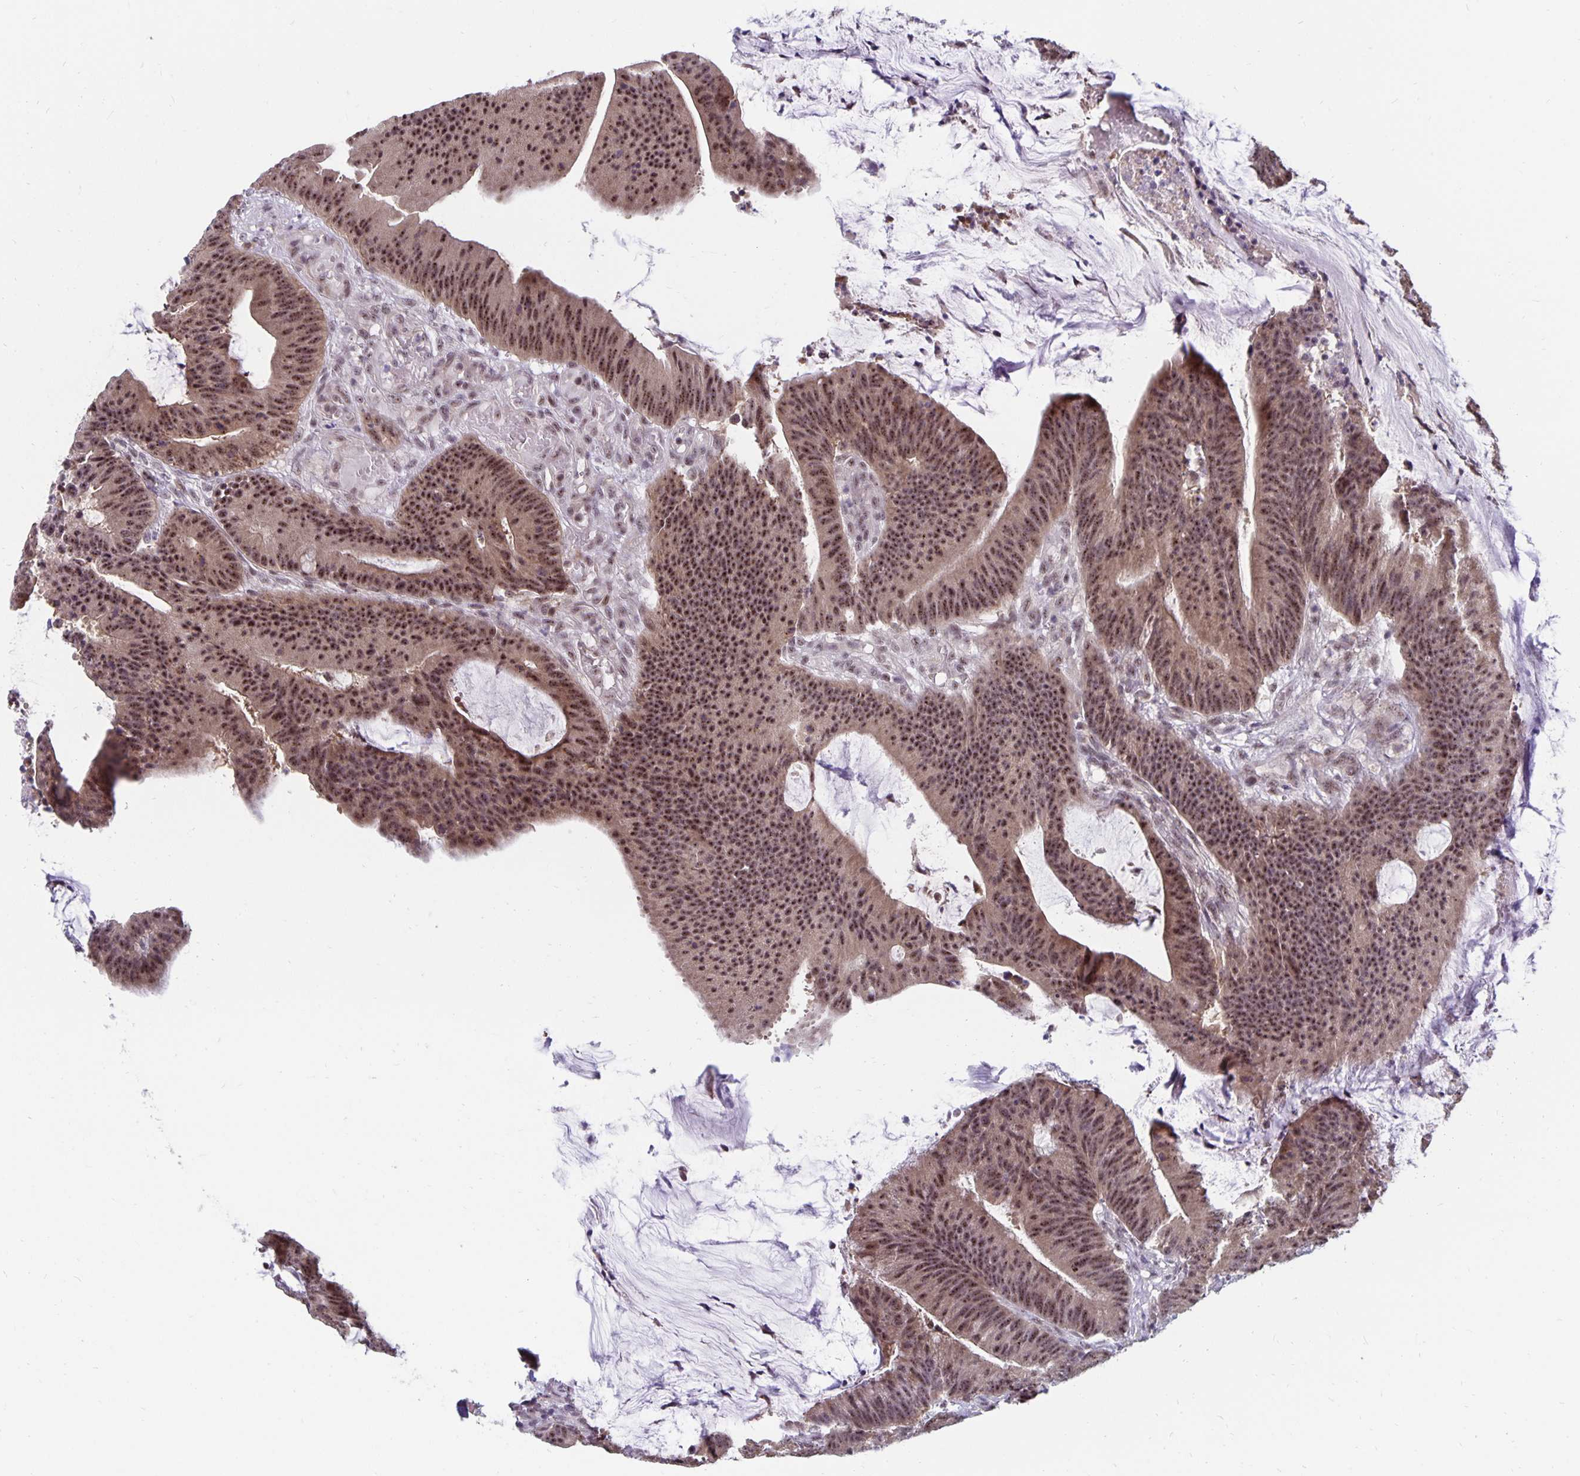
{"staining": {"intensity": "moderate", "quantity": ">75%", "location": "nuclear"}, "tissue": "colorectal cancer", "cell_type": "Tumor cells", "image_type": "cancer", "snomed": [{"axis": "morphology", "description": "Adenocarcinoma, NOS"}, {"axis": "topography", "description": "Colon"}], "caption": "Brown immunohistochemical staining in human adenocarcinoma (colorectal) displays moderate nuclear positivity in about >75% of tumor cells. (Stains: DAB (3,3'-diaminobenzidine) in brown, nuclei in blue, Microscopy: brightfield microscopy at high magnification).", "gene": "EXOC6B", "patient": {"sex": "female", "age": 78}}